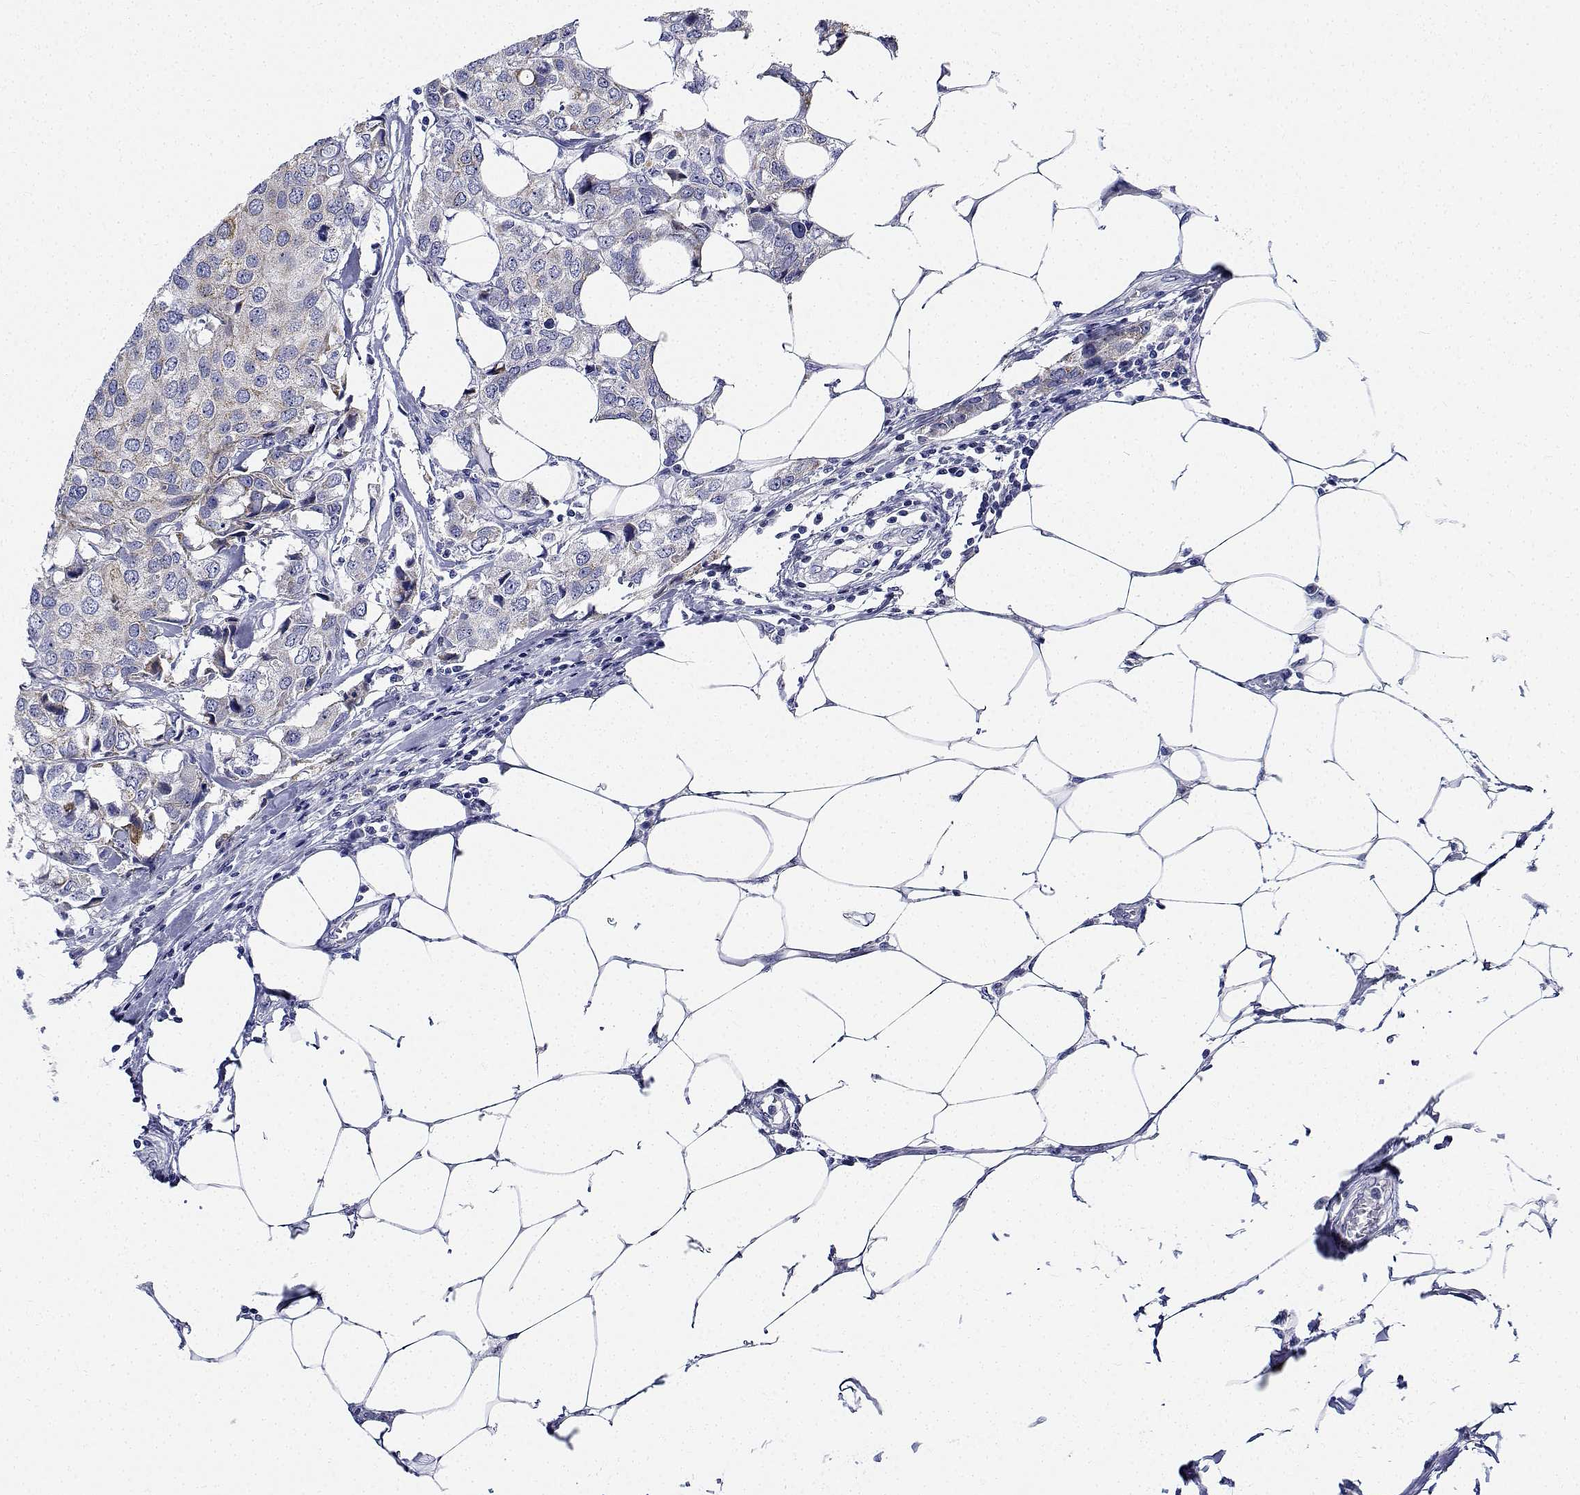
{"staining": {"intensity": "negative", "quantity": "none", "location": "none"}, "tissue": "breast cancer", "cell_type": "Tumor cells", "image_type": "cancer", "snomed": [{"axis": "morphology", "description": "Duct carcinoma"}, {"axis": "topography", "description": "Breast"}], "caption": "Immunohistochemistry (IHC) micrograph of breast intraductal carcinoma stained for a protein (brown), which shows no expression in tumor cells.", "gene": "CDHR3", "patient": {"sex": "female", "age": 80}}